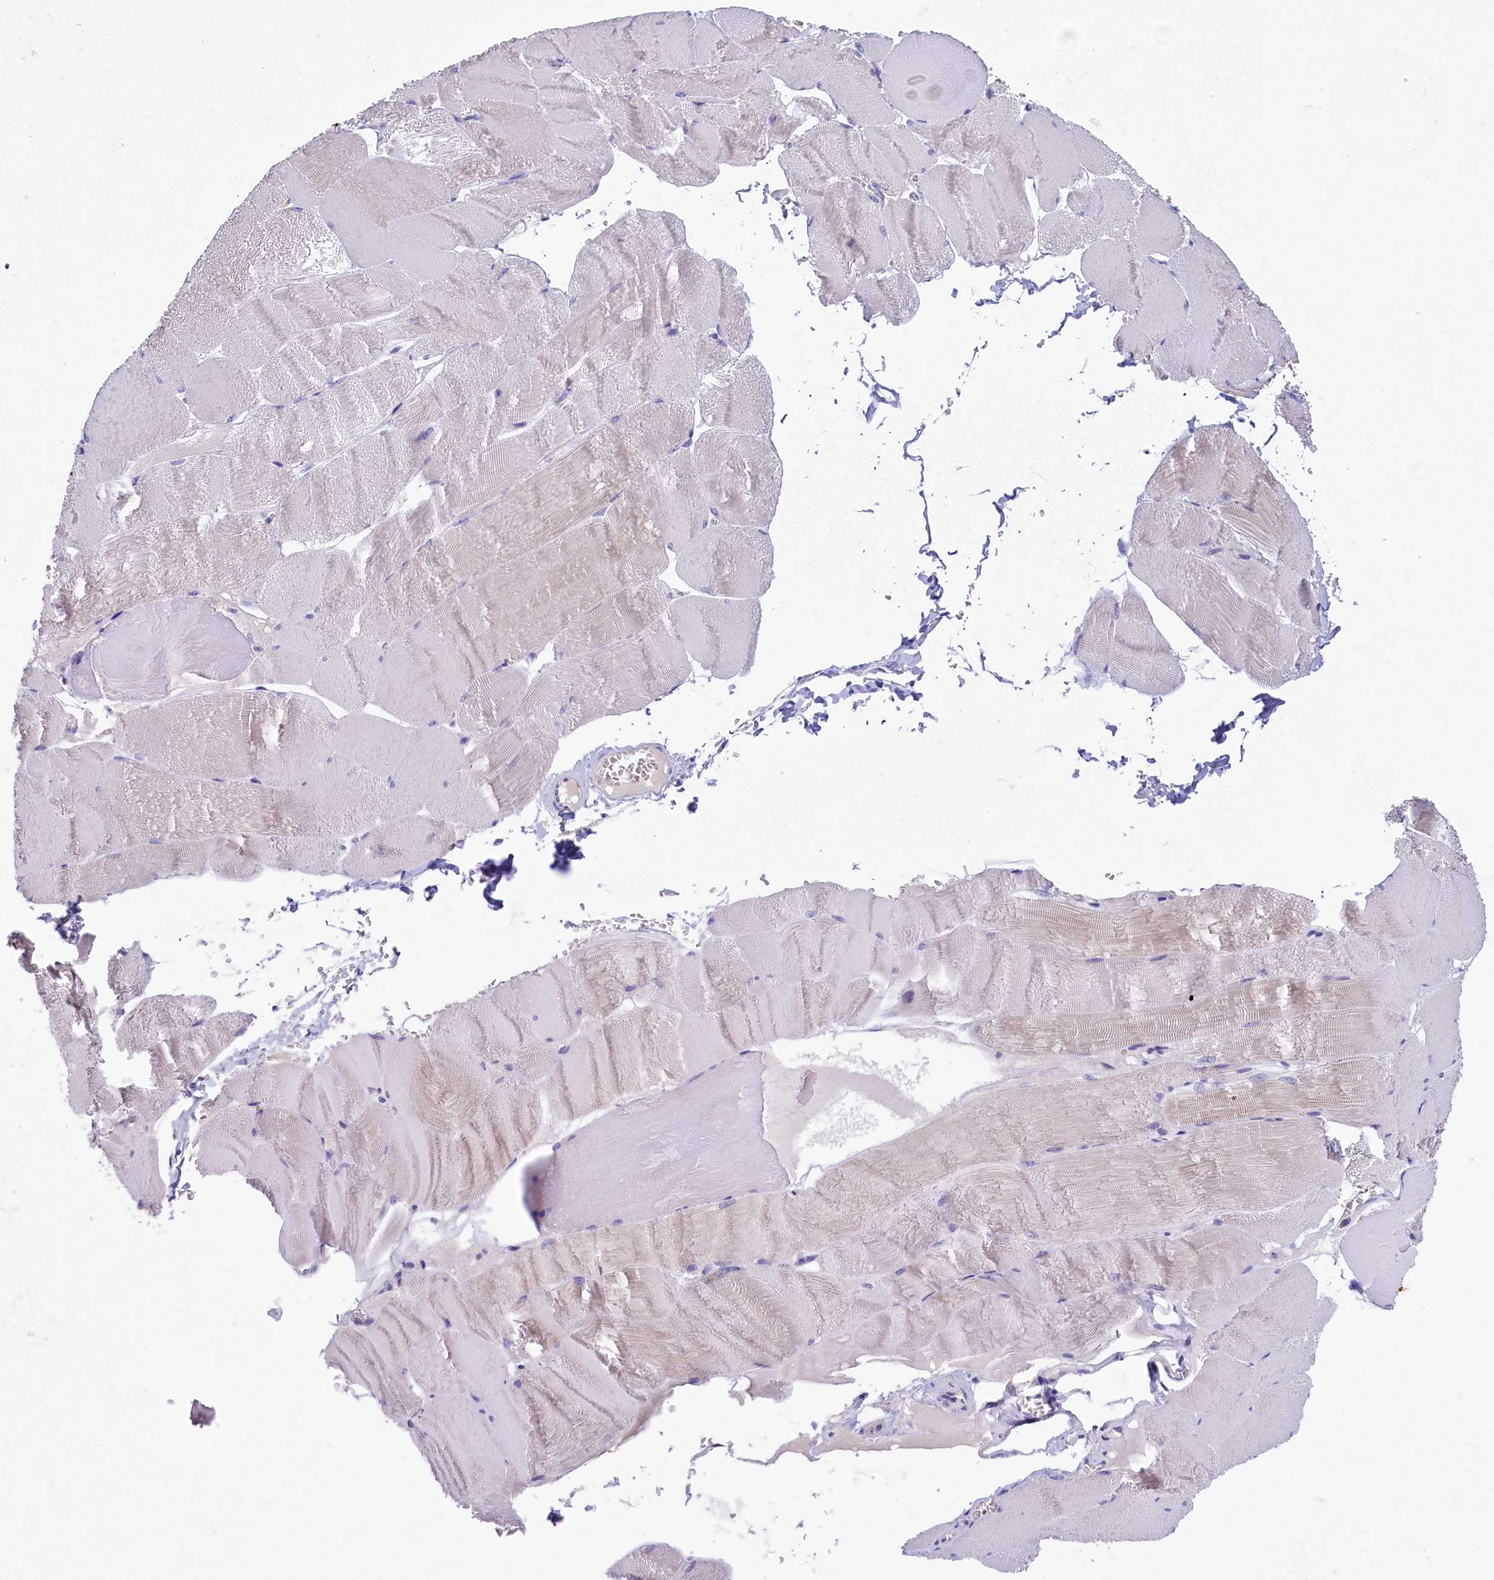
{"staining": {"intensity": "negative", "quantity": "none", "location": "none"}, "tissue": "skeletal muscle", "cell_type": "Myocytes", "image_type": "normal", "snomed": [{"axis": "morphology", "description": "Normal tissue, NOS"}, {"axis": "morphology", "description": "Basal cell carcinoma"}, {"axis": "topography", "description": "Skeletal muscle"}], "caption": "Micrograph shows no significant protein positivity in myocytes of unremarkable skeletal muscle. (Brightfield microscopy of DAB (3,3'-diaminobenzidine) immunohistochemistry at high magnification).", "gene": "ZSWIM4", "patient": {"sex": "female", "age": 64}}